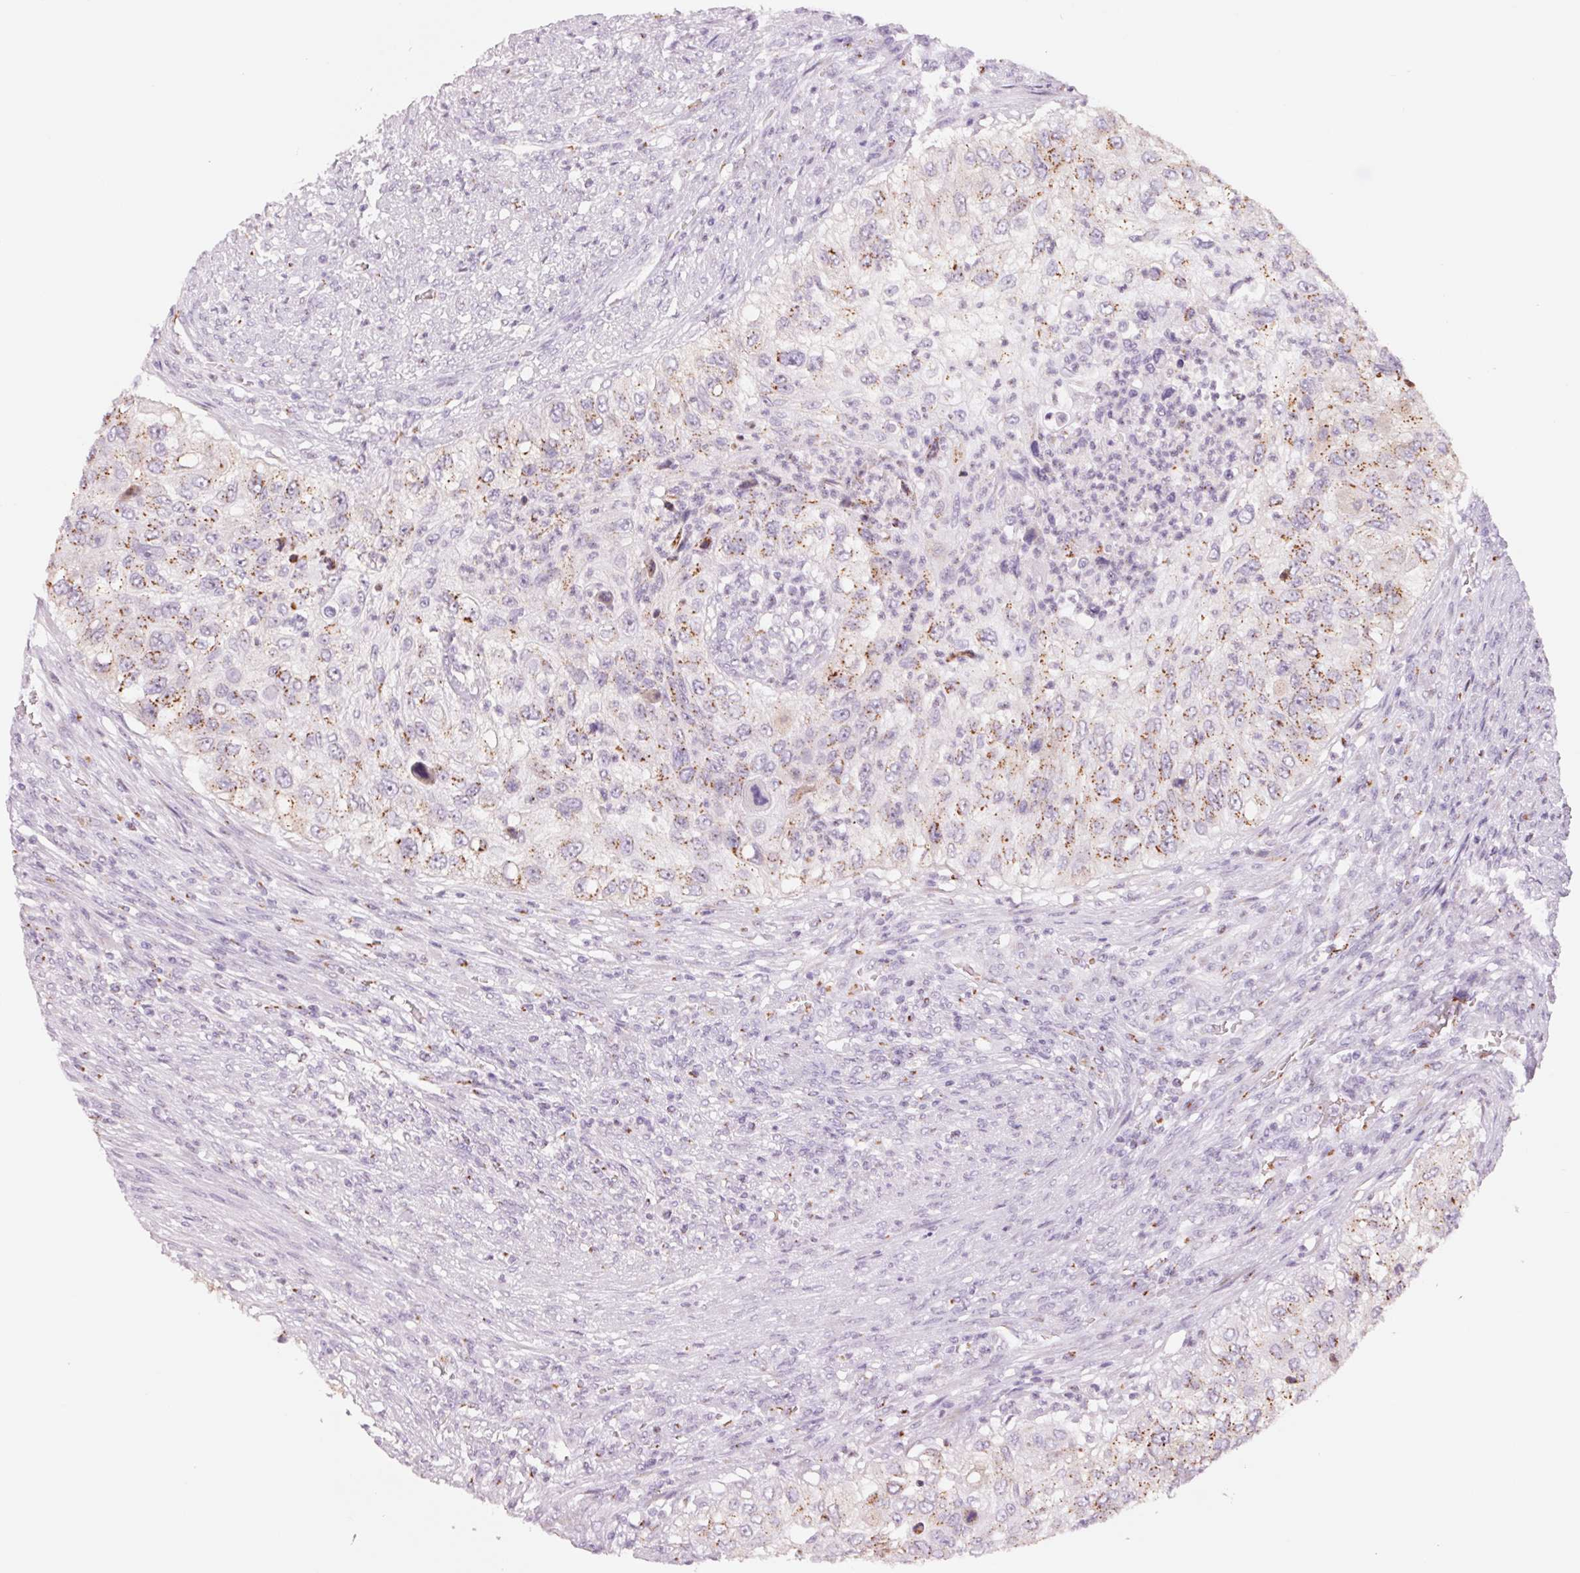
{"staining": {"intensity": "moderate", "quantity": ">75%", "location": "cytoplasmic/membranous"}, "tissue": "urothelial cancer", "cell_type": "Tumor cells", "image_type": "cancer", "snomed": [{"axis": "morphology", "description": "Urothelial carcinoma, High grade"}, {"axis": "topography", "description": "Urinary bladder"}], "caption": "Immunohistochemistry (IHC) histopathology image of human urothelial cancer stained for a protein (brown), which reveals medium levels of moderate cytoplasmic/membranous expression in approximately >75% of tumor cells.", "gene": "GALNT7", "patient": {"sex": "female", "age": 60}}